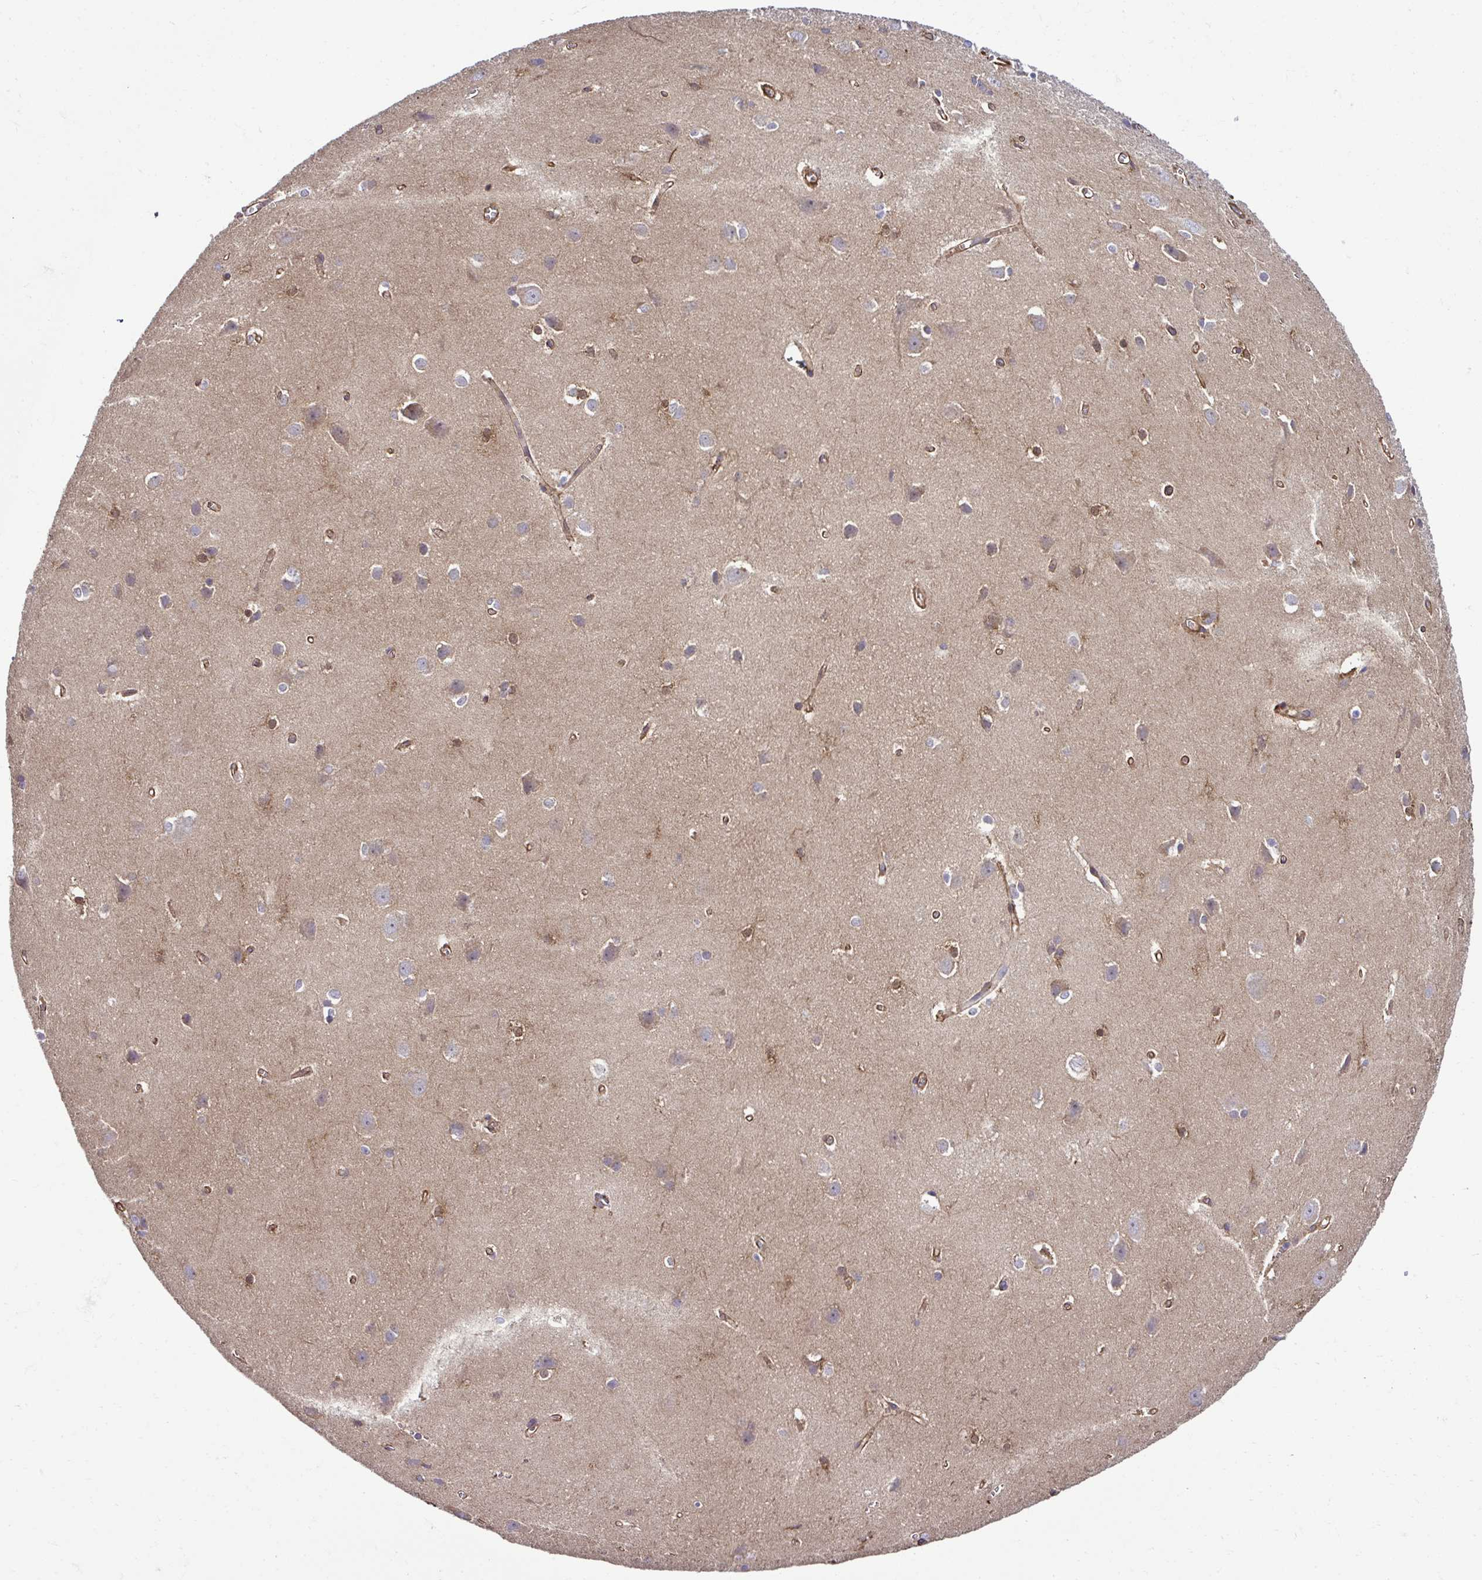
{"staining": {"intensity": "moderate", "quantity": ">75%", "location": "cytoplasmic/membranous"}, "tissue": "cerebral cortex", "cell_type": "Endothelial cells", "image_type": "normal", "snomed": [{"axis": "morphology", "description": "Normal tissue, NOS"}, {"axis": "topography", "description": "Cerebral cortex"}], "caption": "Cerebral cortex stained for a protein (brown) exhibits moderate cytoplasmic/membranous positive staining in about >75% of endothelial cells.", "gene": "TRIM52", "patient": {"sex": "male", "age": 37}}